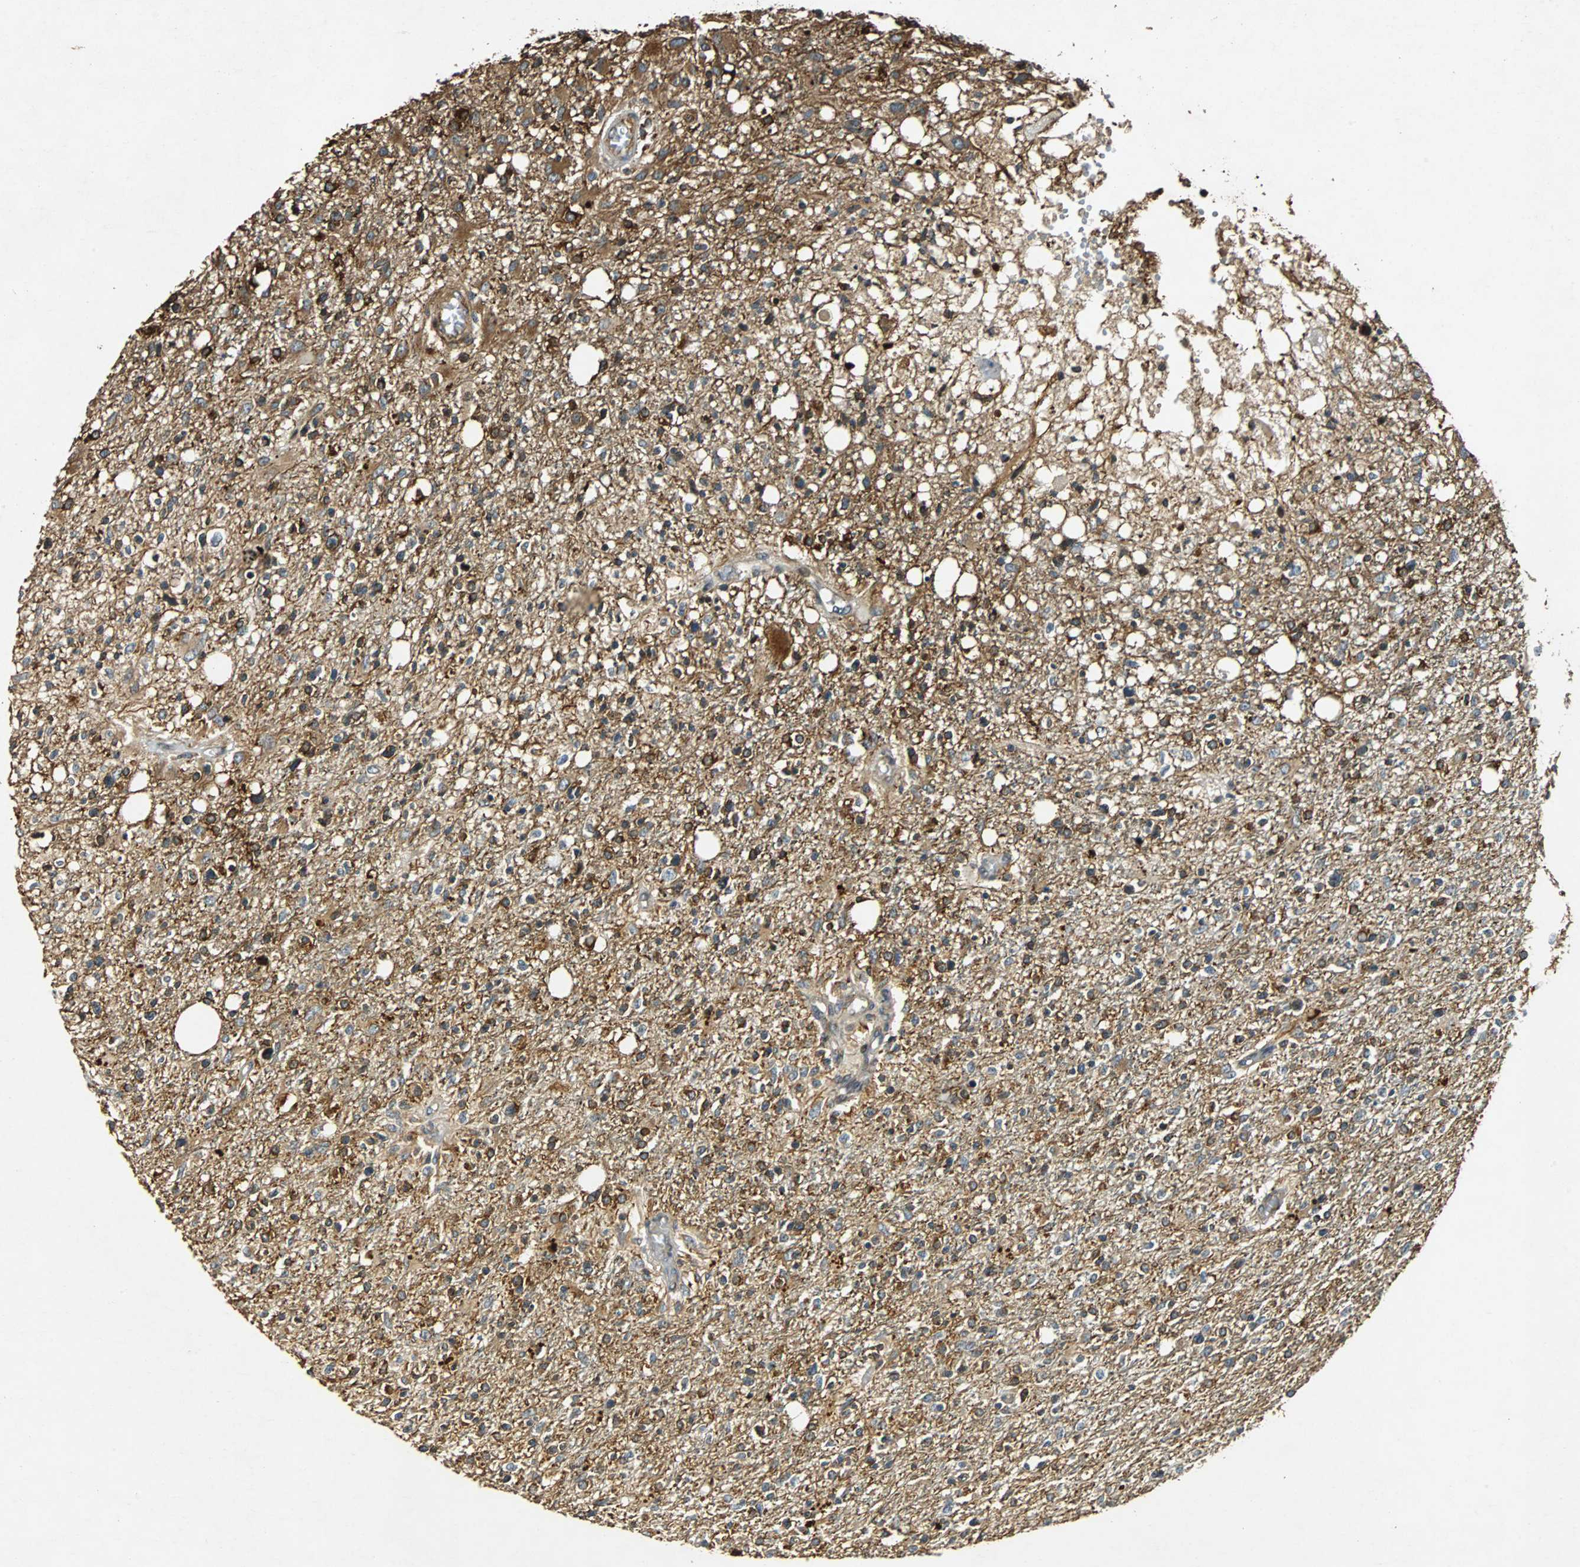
{"staining": {"intensity": "strong", "quantity": ">75%", "location": "cytoplasmic/membranous"}, "tissue": "glioma", "cell_type": "Tumor cells", "image_type": "cancer", "snomed": [{"axis": "morphology", "description": "Glioma, malignant, High grade"}, {"axis": "topography", "description": "Cerebral cortex"}], "caption": "Protein analysis of glioma tissue exhibits strong cytoplasmic/membranous positivity in about >75% of tumor cells. (brown staining indicates protein expression, while blue staining denotes nuclei).", "gene": "TUBA4A", "patient": {"sex": "male", "age": 76}}